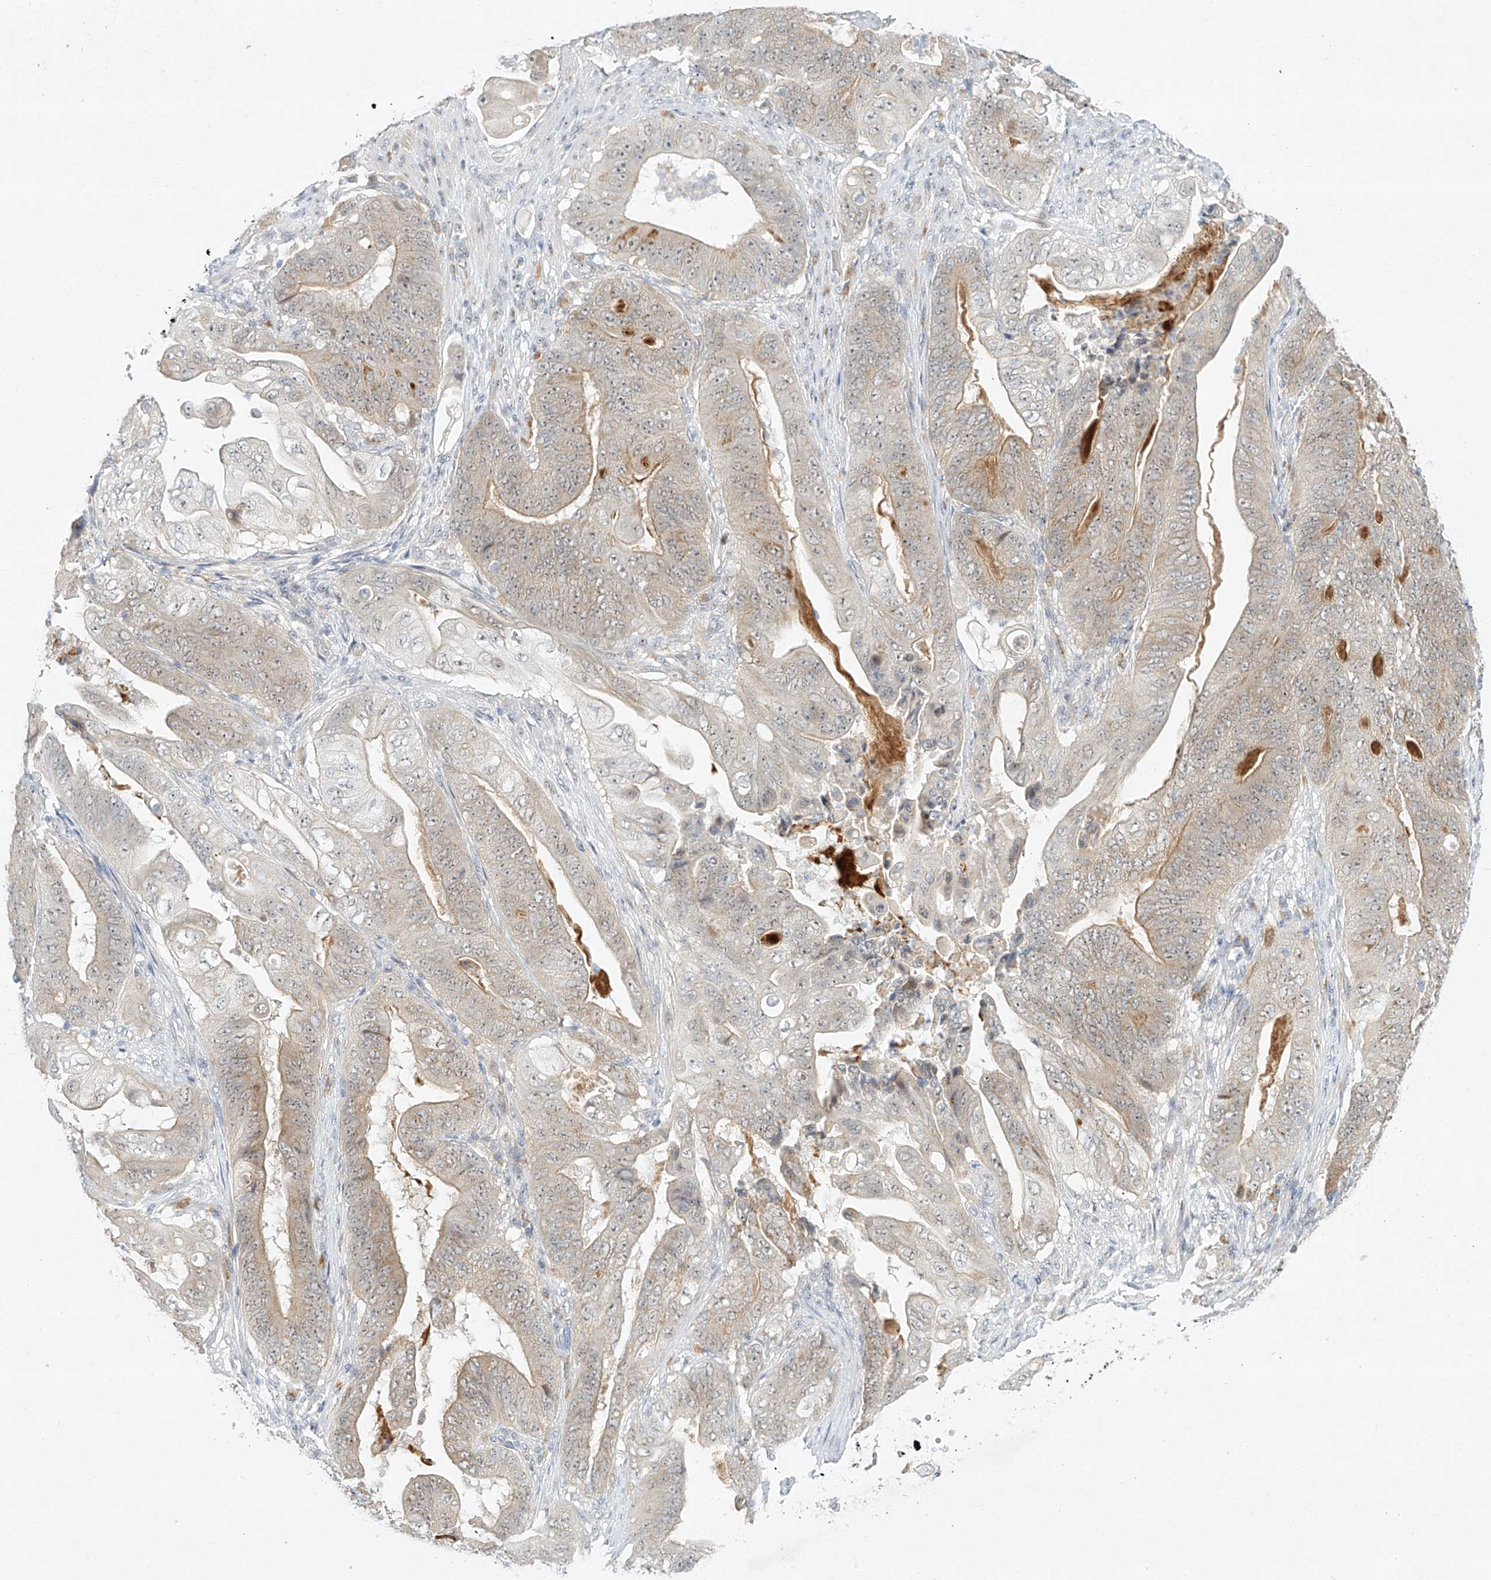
{"staining": {"intensity": "weak", "quantity": "<25%", "location": "cytoplasmic/membranous"}, "tissue": "stomach cancer", "cell_type": "Tumor cells", "image_type": "cancer", "snomed": [{"axis": "morphology", "description": "Adenocarcinoma, NOS"}, {"axis": "topography", "description": "Stomach"}], "caption": "This histopathology image is of adenocarcinoma (stomach) stained with immunohistochemistry to label a protein in brown with the nuclei are counter-stained blue. There is no expression in tumor cells. (Brightfield microscopy of DAB immunohistochemistry (IHC) at high magnification).", "gene": "PAK6", "patient": {"sex": "female", "age": 73}}